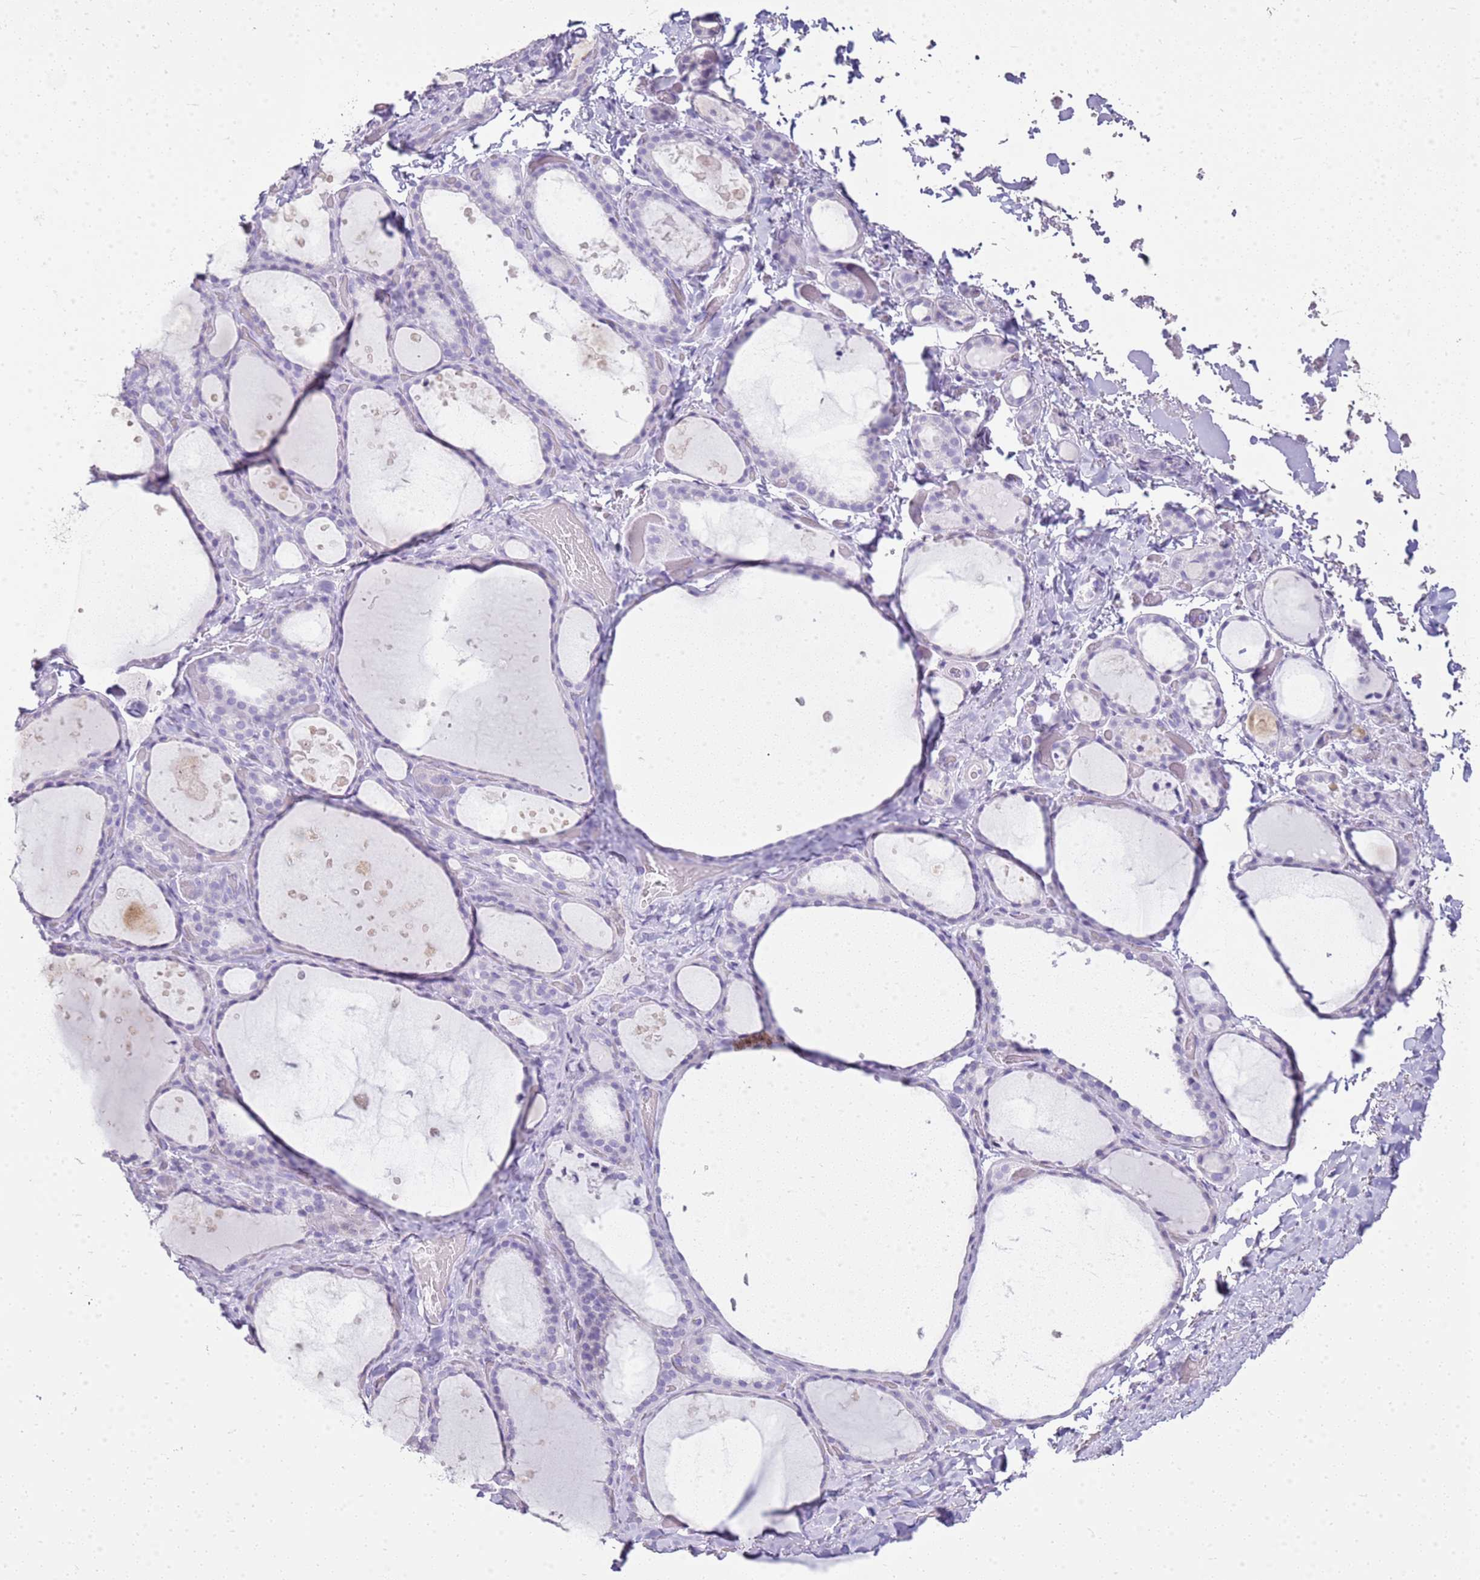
{"staining": {"intensity": "negative", "quantity": "none", "location": "none"}, "tissue": "thyroid gland", "cell_type": "Glandular cells", "image_type": "normal", "snomed": [{"axis": "morphology", "description": "Normal tissue, NOS"}, {"axis": "topography", "description": "Thyroid gland"}], "caption": "Immunohistochemistry (IHC) of unremarkable human thyroid gland displays no expression in glandular cells.", "gene": "CA8", "patient": {"sex": "female", "age": 44}}